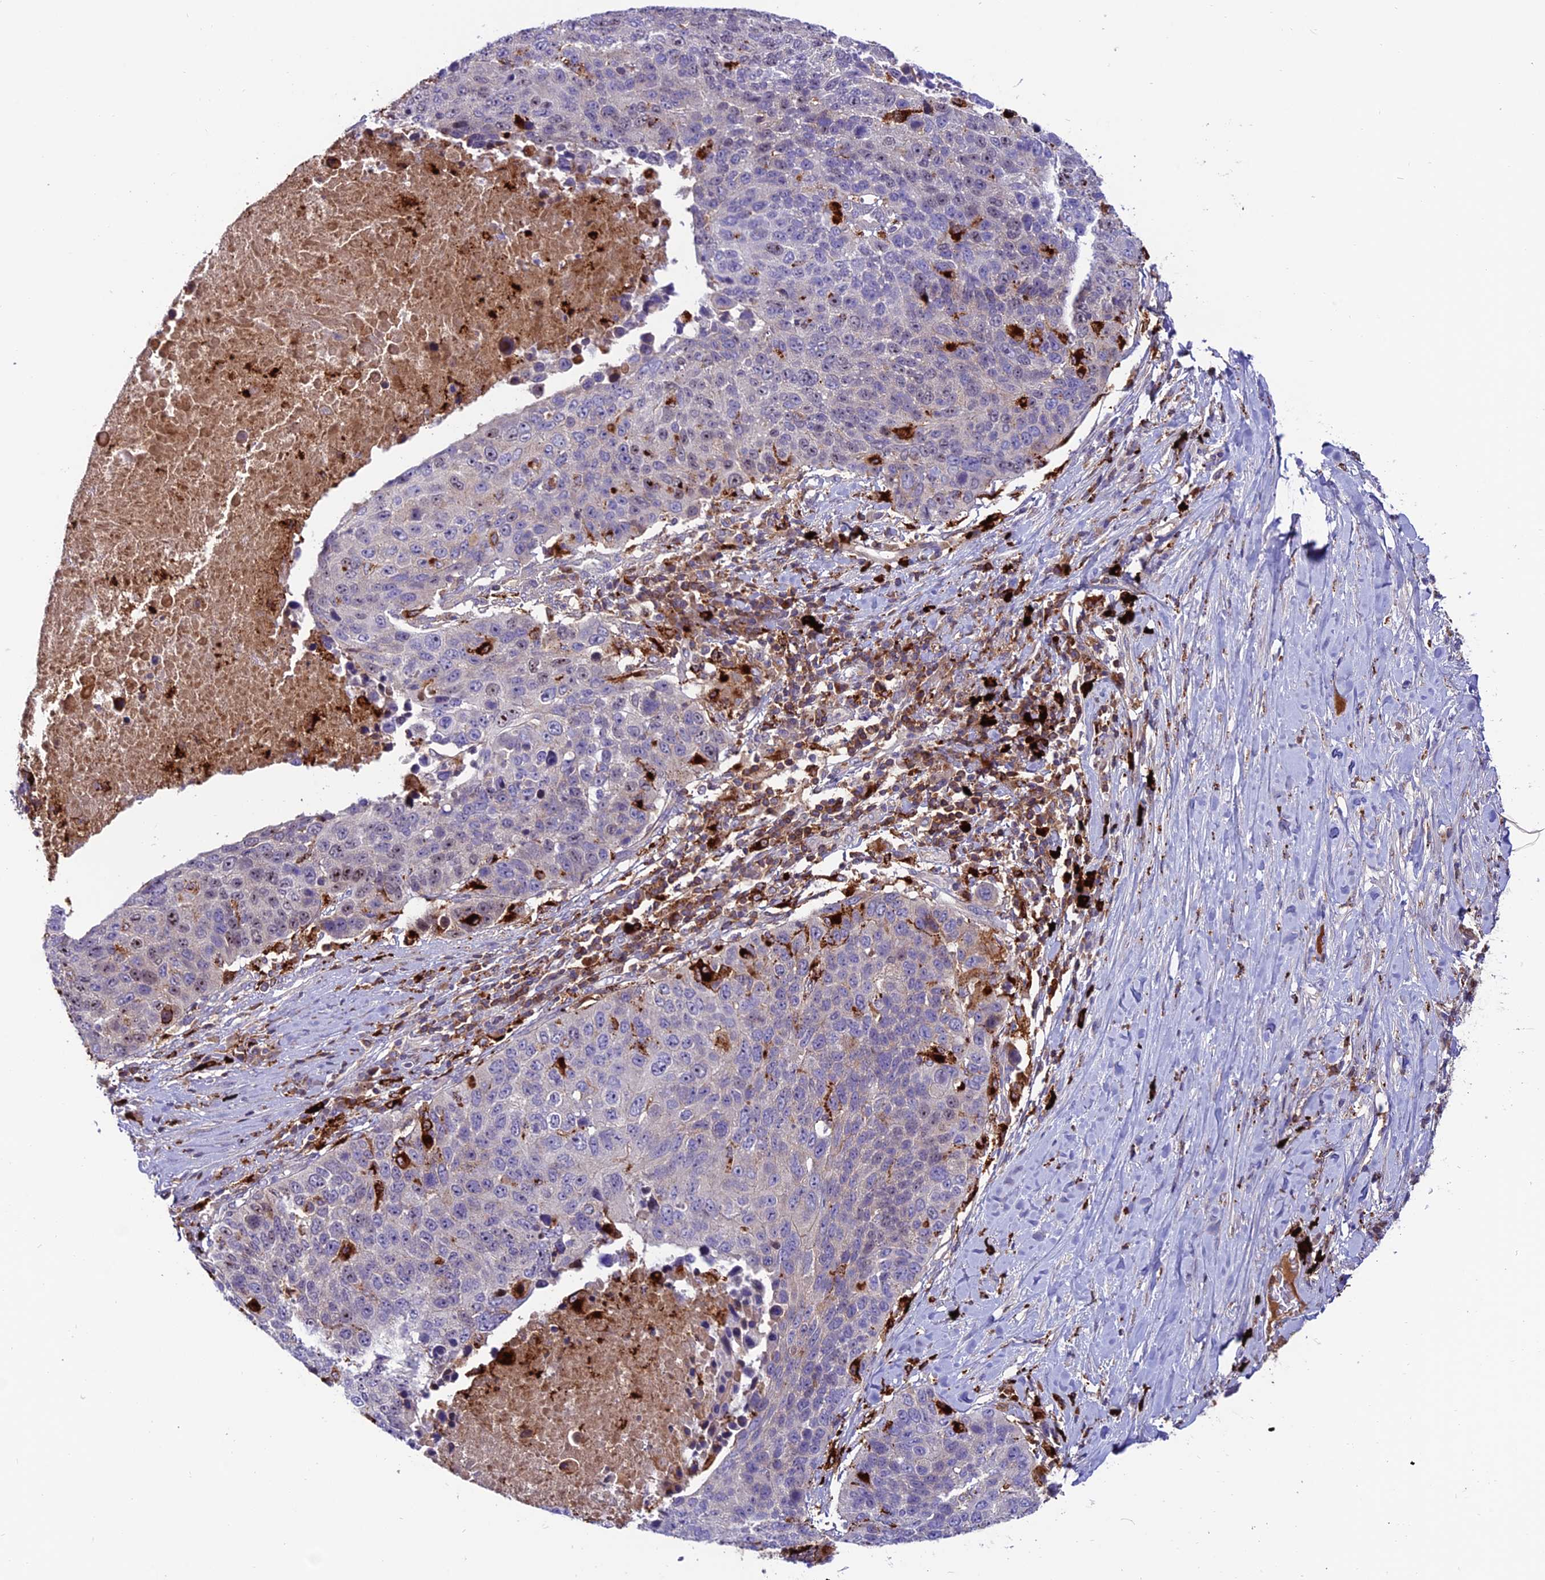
{"staining": {"intensity": "weak", "quantity": "<25%", "location": "nuclear"}, "tissue": "lung cancer", "cell_type": "Tumor cells", "image_type": "cancer", "snomed": [{"axis": "morphology", "description": "Normal tissue, NOS"}, {"axis": "morphology", "description": "Squamous cell carcinoma, NOS"}, {"axis": "topography", "description": "Lymph node"}, {"axis": "topography", "description": "Lung"}], "caption": "A high-resolution micrograph shows immunohistochemistry (IHC) staining of lung cancer (squamous cell carcinoma), which reveals no significant positivity in tumor cells.", "gene": "ARHGEF18", "patient": {"sex": "male", "age": 66}}